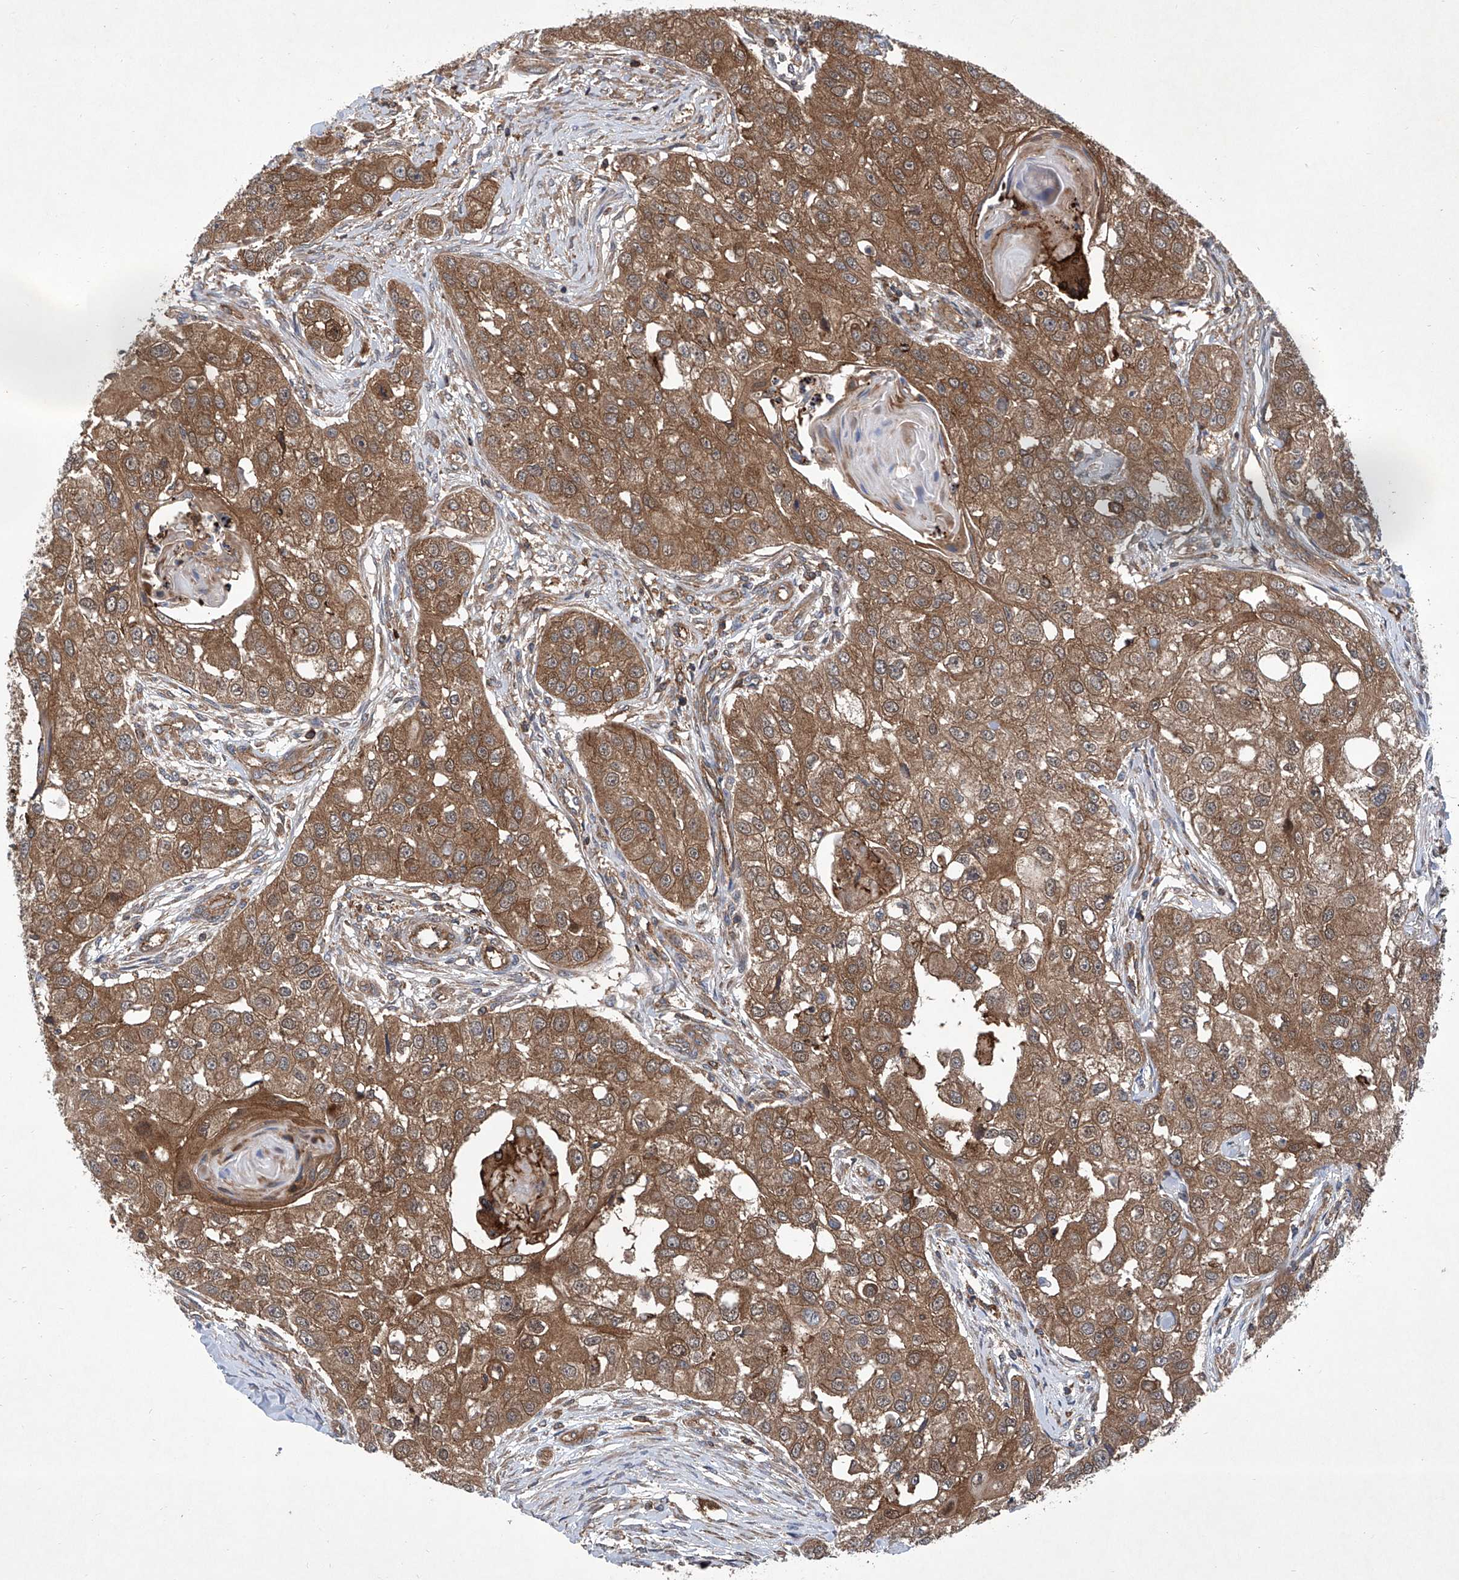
{"staining": {"intensity": "moderate", "quantity": ">75%", "location": "cytoplasmic/membranous"}, "tissue": "head and neck cancer", "cell_type": "Tumor cells", "image_type": "cancer", "snomed": [{"axis": "morphology", "description": "Normal tissue, NOS"}, {"axis": "morphology", "description": "Squamous cell carcinoma, NOS"}, {"axis": "topography", "description": "Skeletal muscle"}, {"axis": "topography", "description": "Head-Neck"}], "caption": "Immunohistochemistry image of neoplastic tissue: head and neck squamous cell carcinoma stained using IHC shows medium levels of moderate protein expression localized specifically in the cytoplasmic/membranous of tumor cells, appearing as a cytoplasmic/membranous brown color.", "gene": "SMAP1", "patient": {"sex": "male", "age": 51}}